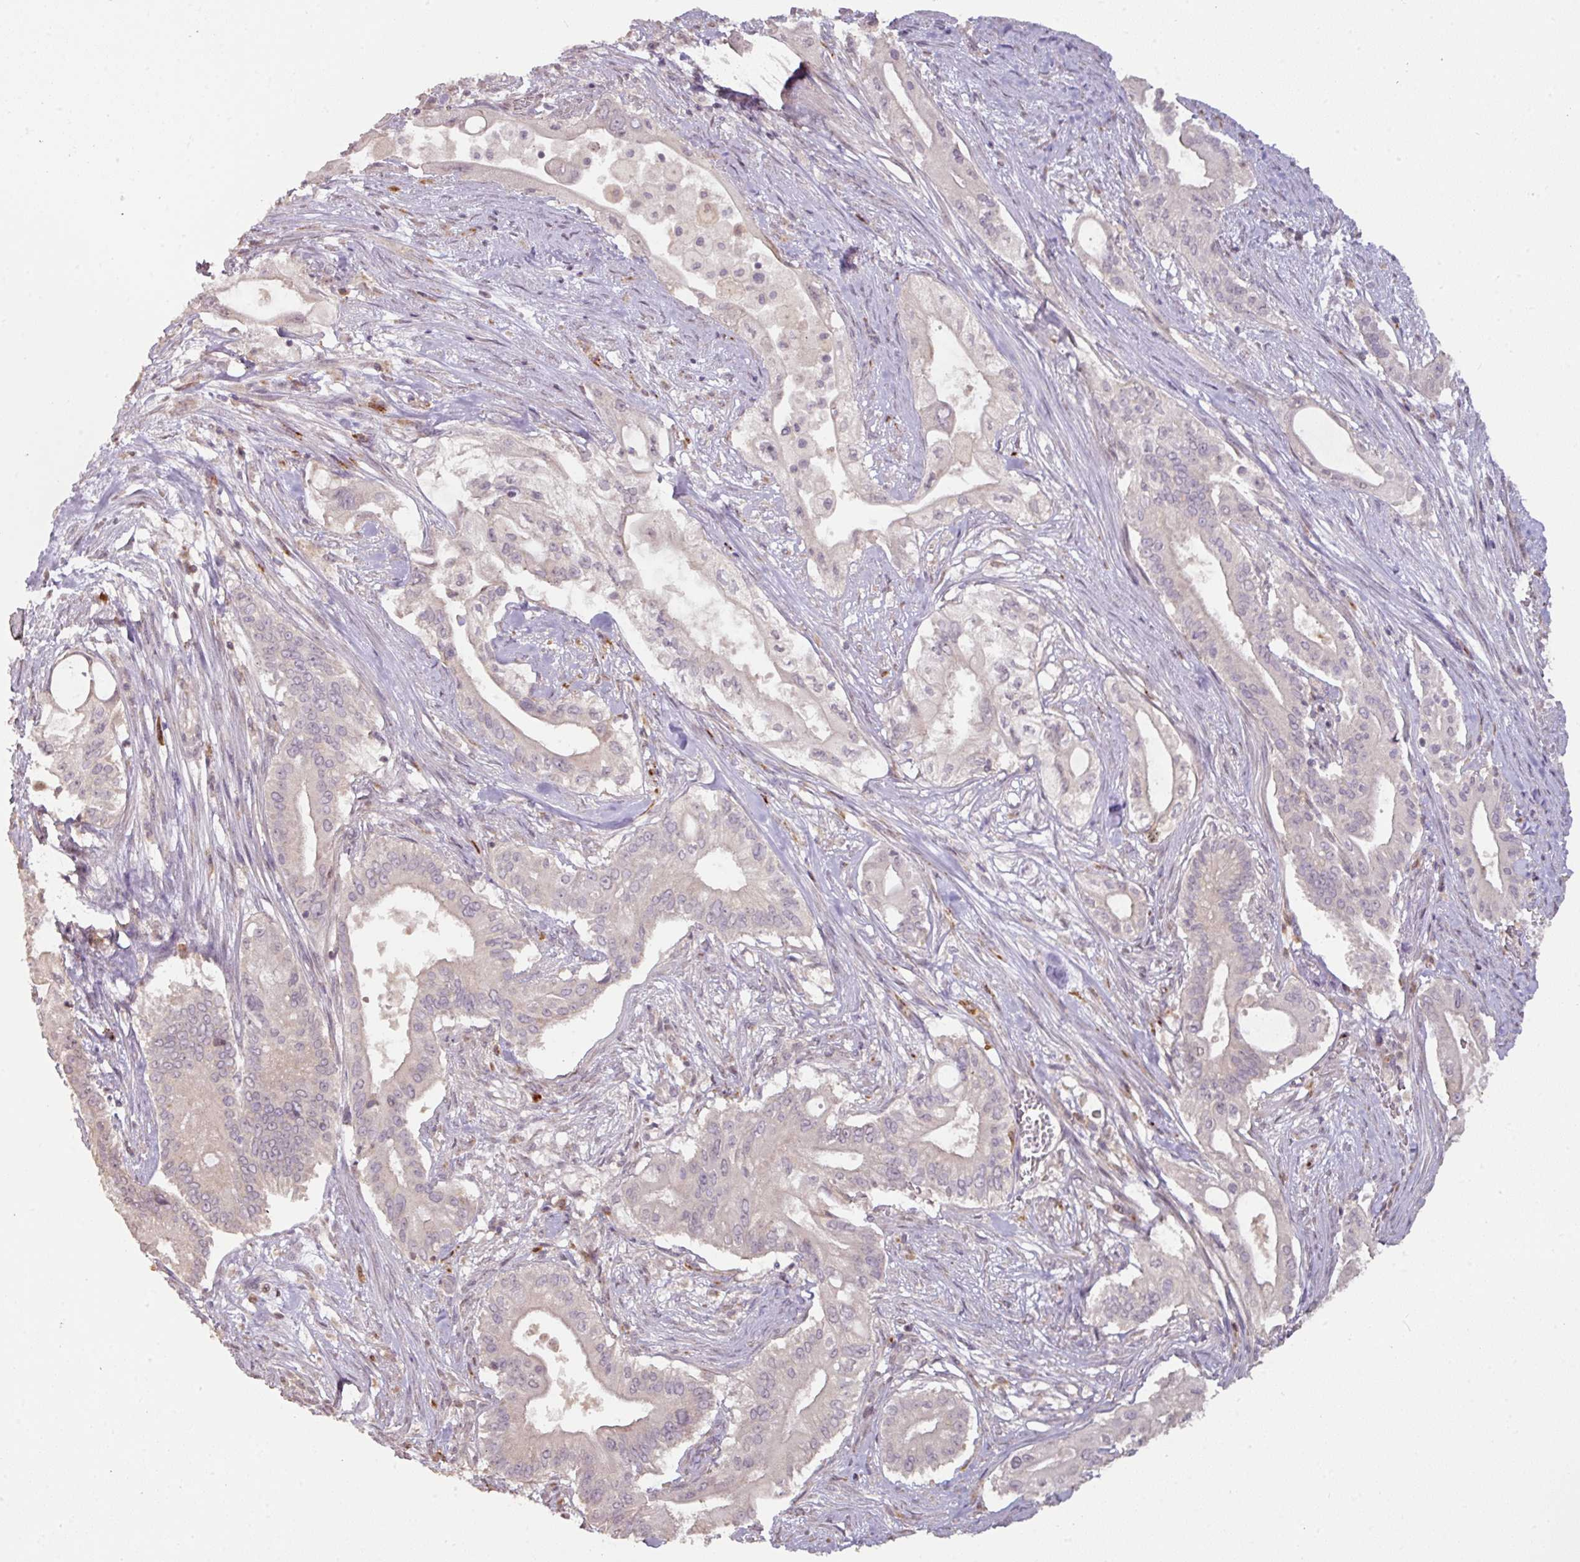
{"staining": {"intensity": "negative", "quantity": "none", "location": "none"}, "tissue": "pancreatic cancer", "cell_type": "Tumor cells", "image_type": "cancer", "snomed": [{"axis": "morphology", "description": "Adenocarcinoma, NOS"}, {"axis": "topography", "description": "Pancreas"}], "caption": "An image of adenocarcinoma (pancreatic) stained for a protein displays no brown staining in tumor cells.", "gene": "CXCR5", "patient": {"sex": "female", "age": 68}}